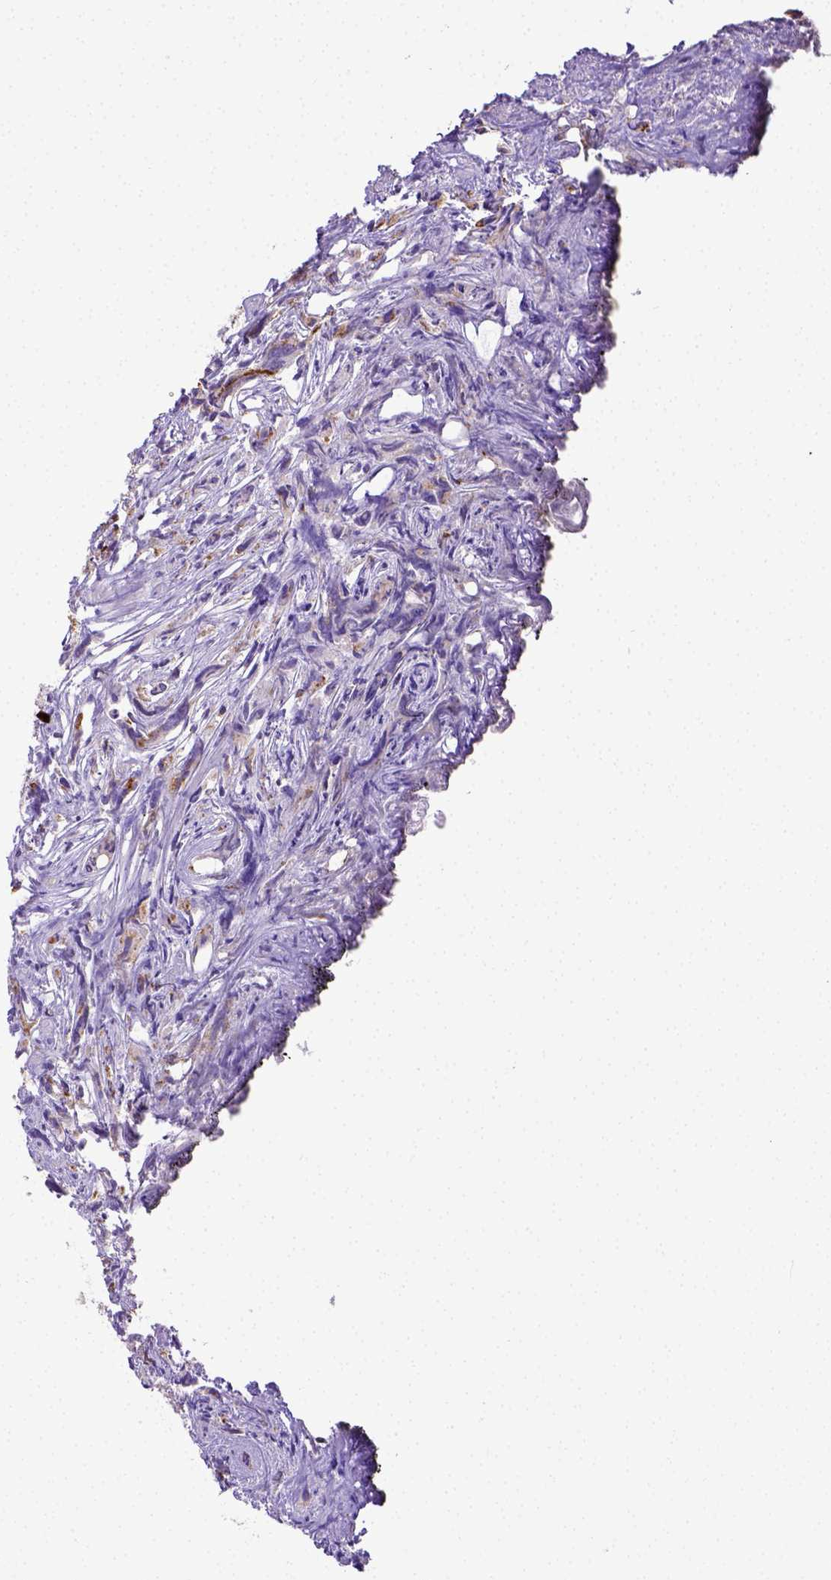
{"staining": {"intensity": "moderate", "quantity": "<25%", "location": "cytoplasmic/membranous"}, "tissue": "prostate cancer", "cell_type": "Tumor cells", "image_type": "cancer", "snomed": [{"axis": "morphology", "description": "Adenocarcinoma, High grade"}, {"axis": "topography", "description": "Prostate"}], "caption": "There is low levels of moderate cytoplasmic/membranous expression in tumor cells of prostate cancer, as demonstrated by immunohistochemical staining (brown color).", "gene": "B3GAT1", "patient": {"sex": "male", "age": 68}}